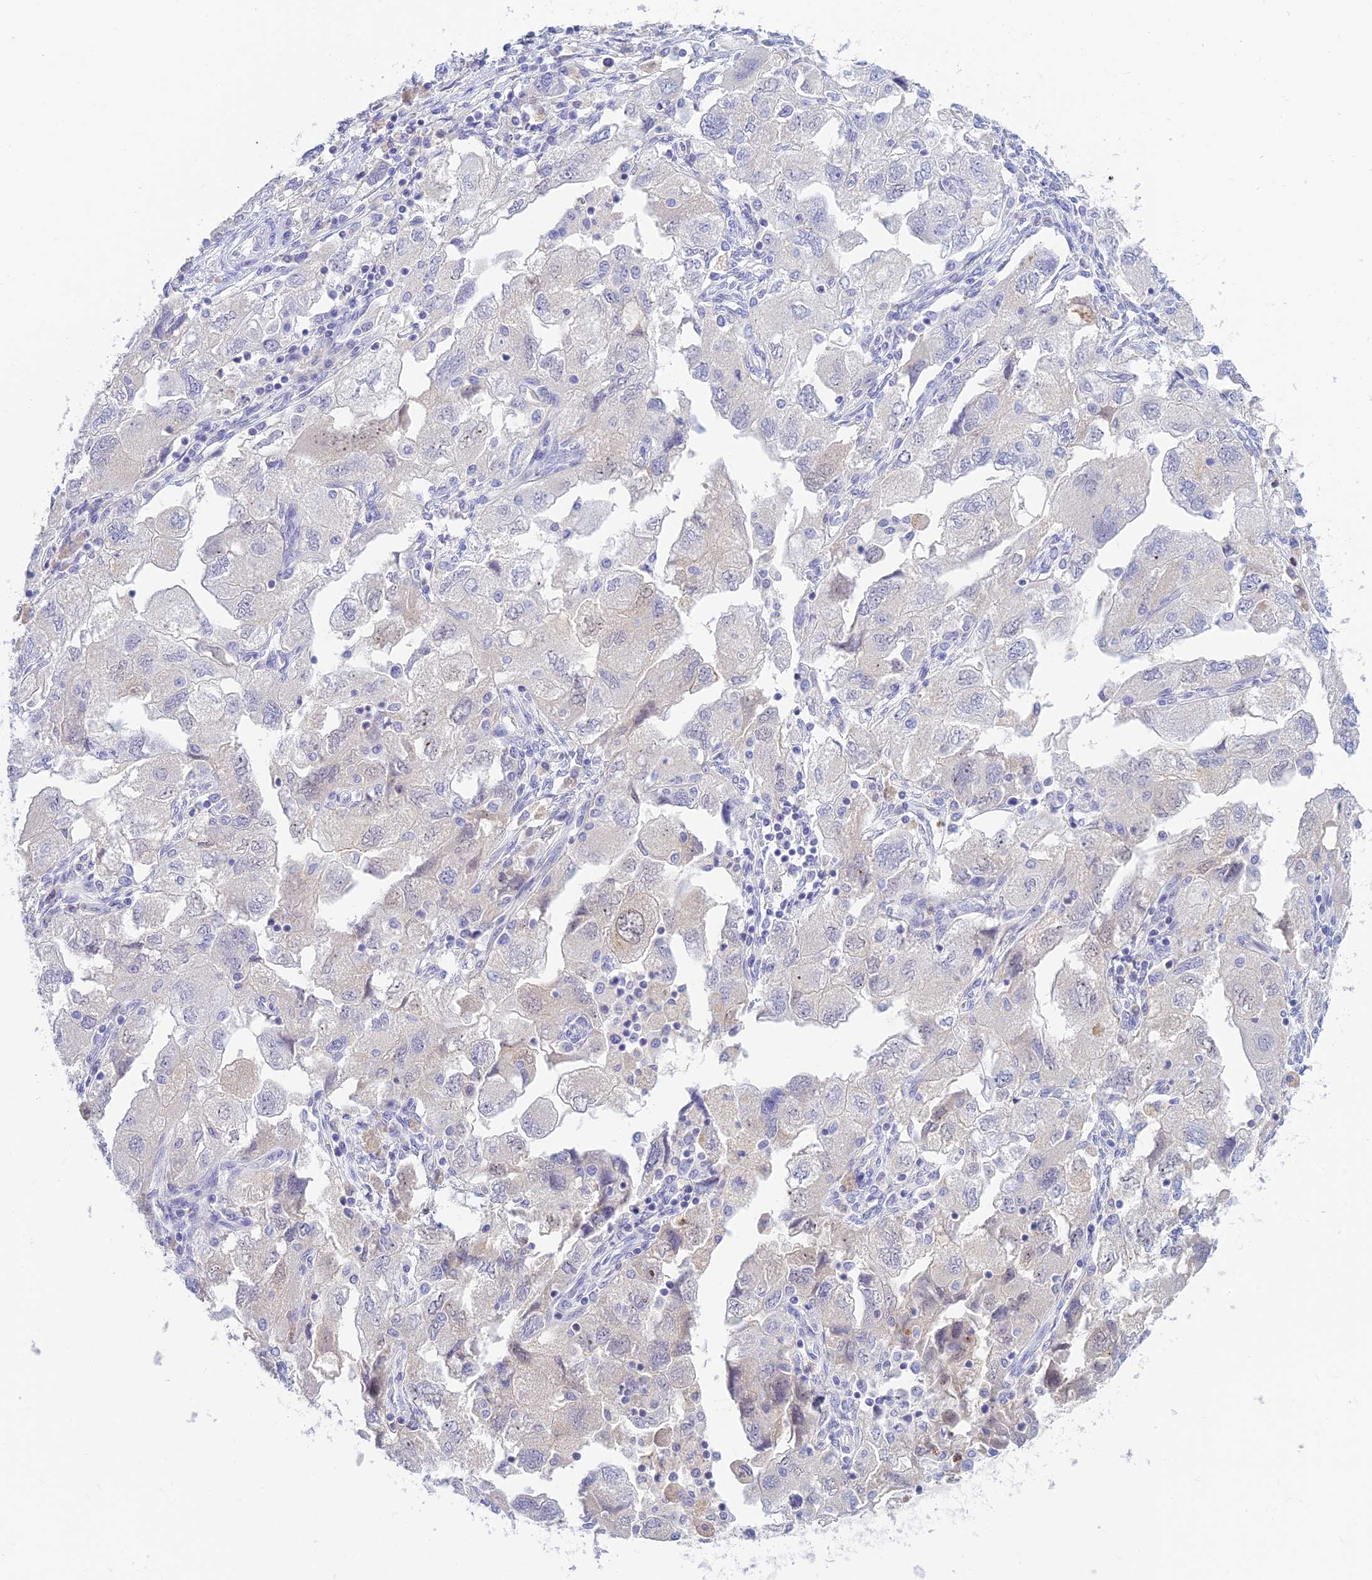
{"staining": {"intensity": "negative", "quantity": "none", "location": "none"}, "tissue": "ovarian cancer", "cell_type": "Tumor cells", "image_type": "cancer", "snomed": [{"axis": "morphology", "description": "Carcinoma, NOS"}, {"axis": "morphology", "description": "Cystadenocarcinoma, serous, NOS"}, {"axis": "topography", "description": "Ovary"}], "caption": "IHC image of neoplastic tissue: human ovarian cancer stained with DAB displays no significant protein positivity in tumor cells. The staining was performed using DAB to visualize the protein expression in brown, while the nuclei were stained in blue with hematoxylin (Magnification: 20x).", "gene": "INTS13", "patient": {"sex": "female", "age": 69}}